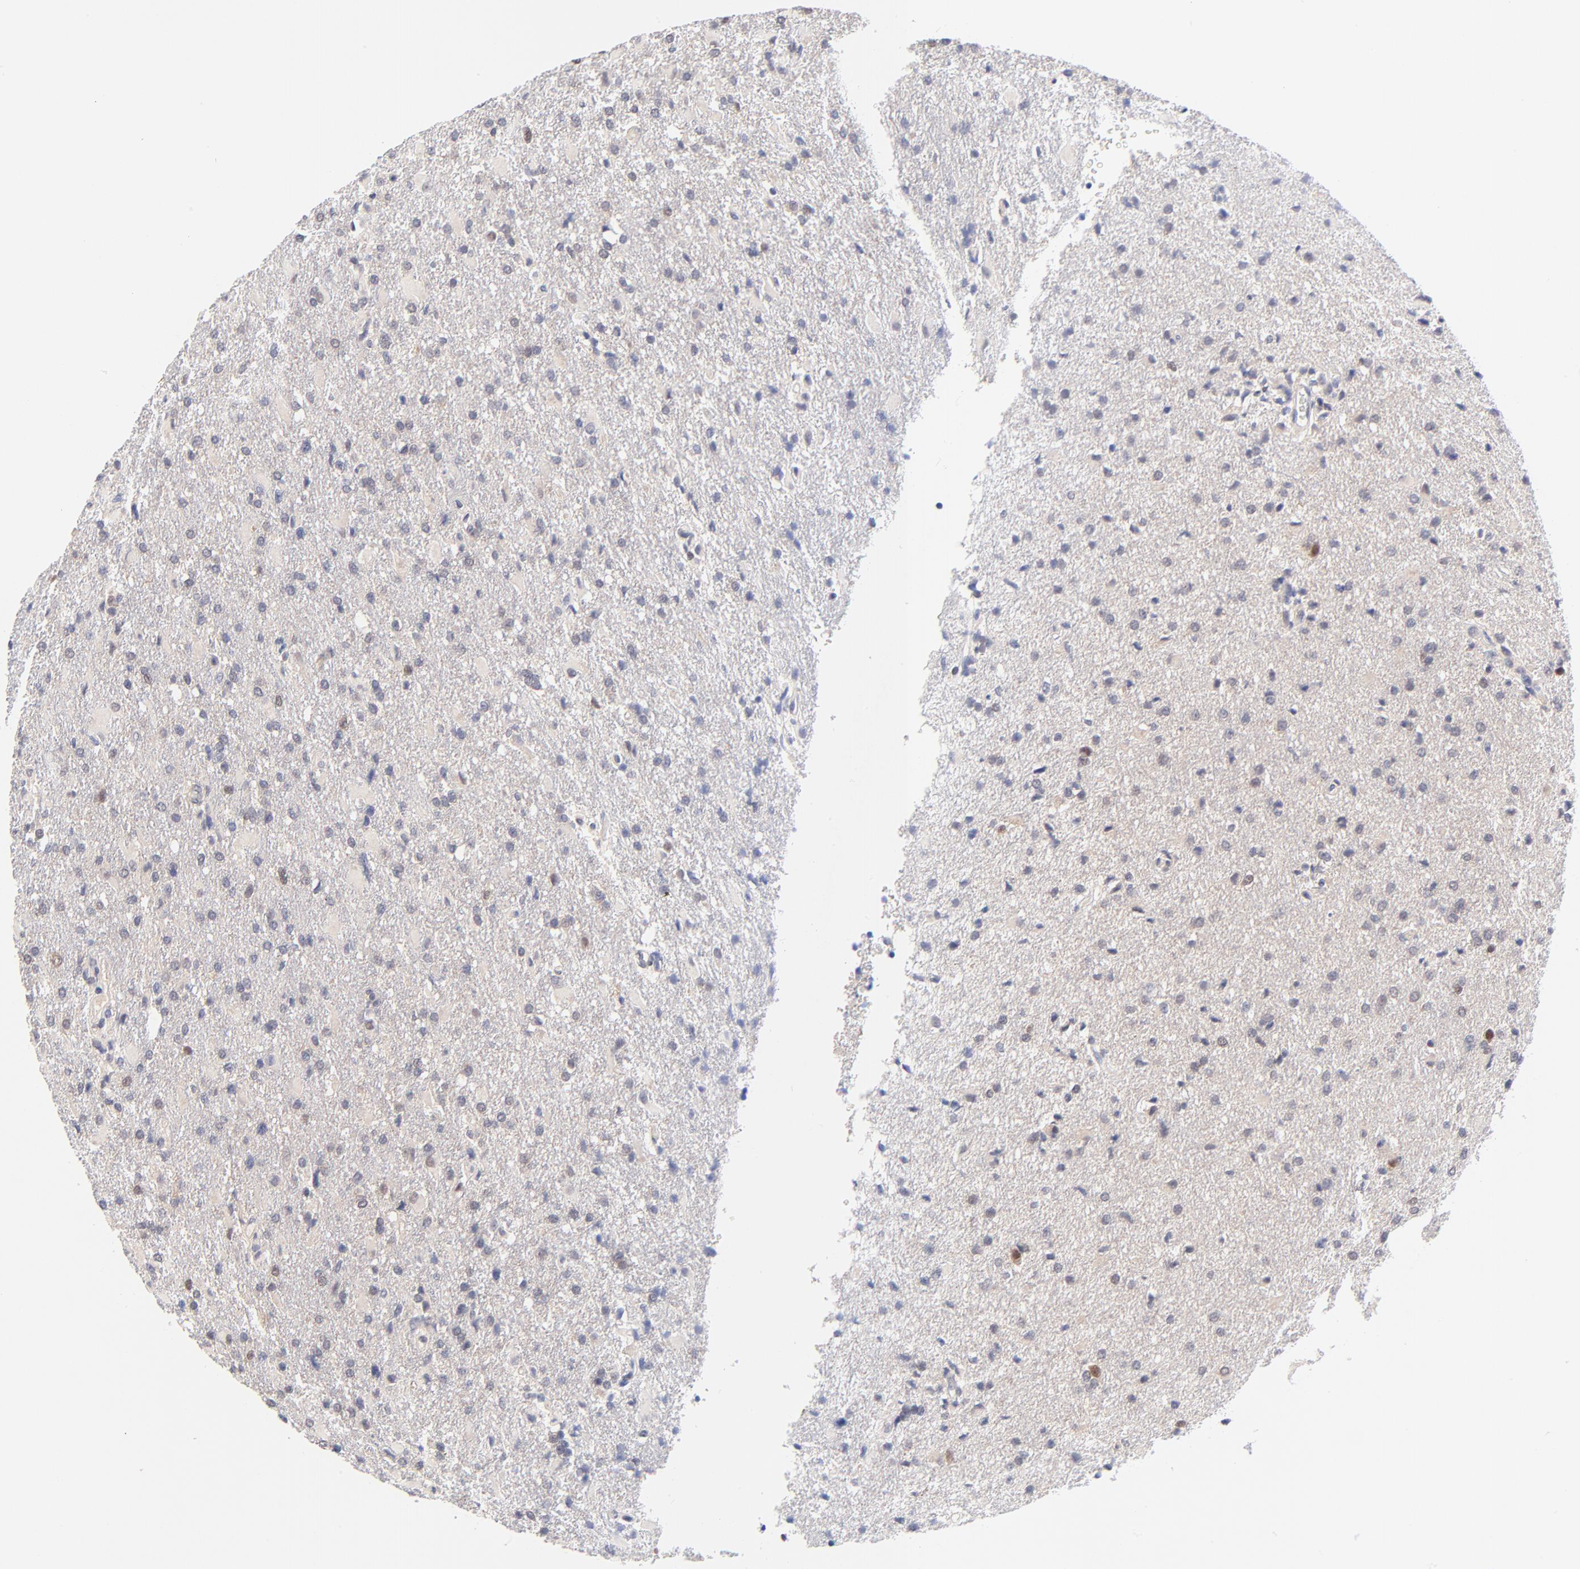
{"staining": {"intensity": "weak", "quantity": "<25%", "location": "nuclear"}, "tissue": "glioma", "cell_type": "Tumor cells", "image_type": "cancer", "snomed": [{"axis": "morphology", "description": "Glioma, malignant, High grade"}, {"axis": "topography", "description": "Brain"}], "caption": "Immunohistochemical staining of human malignant glioma (high-grade) displays no significant positivity in tumor cells.", "gene": "TXNL1", "patient": {"sex": "male", "age": 68}}